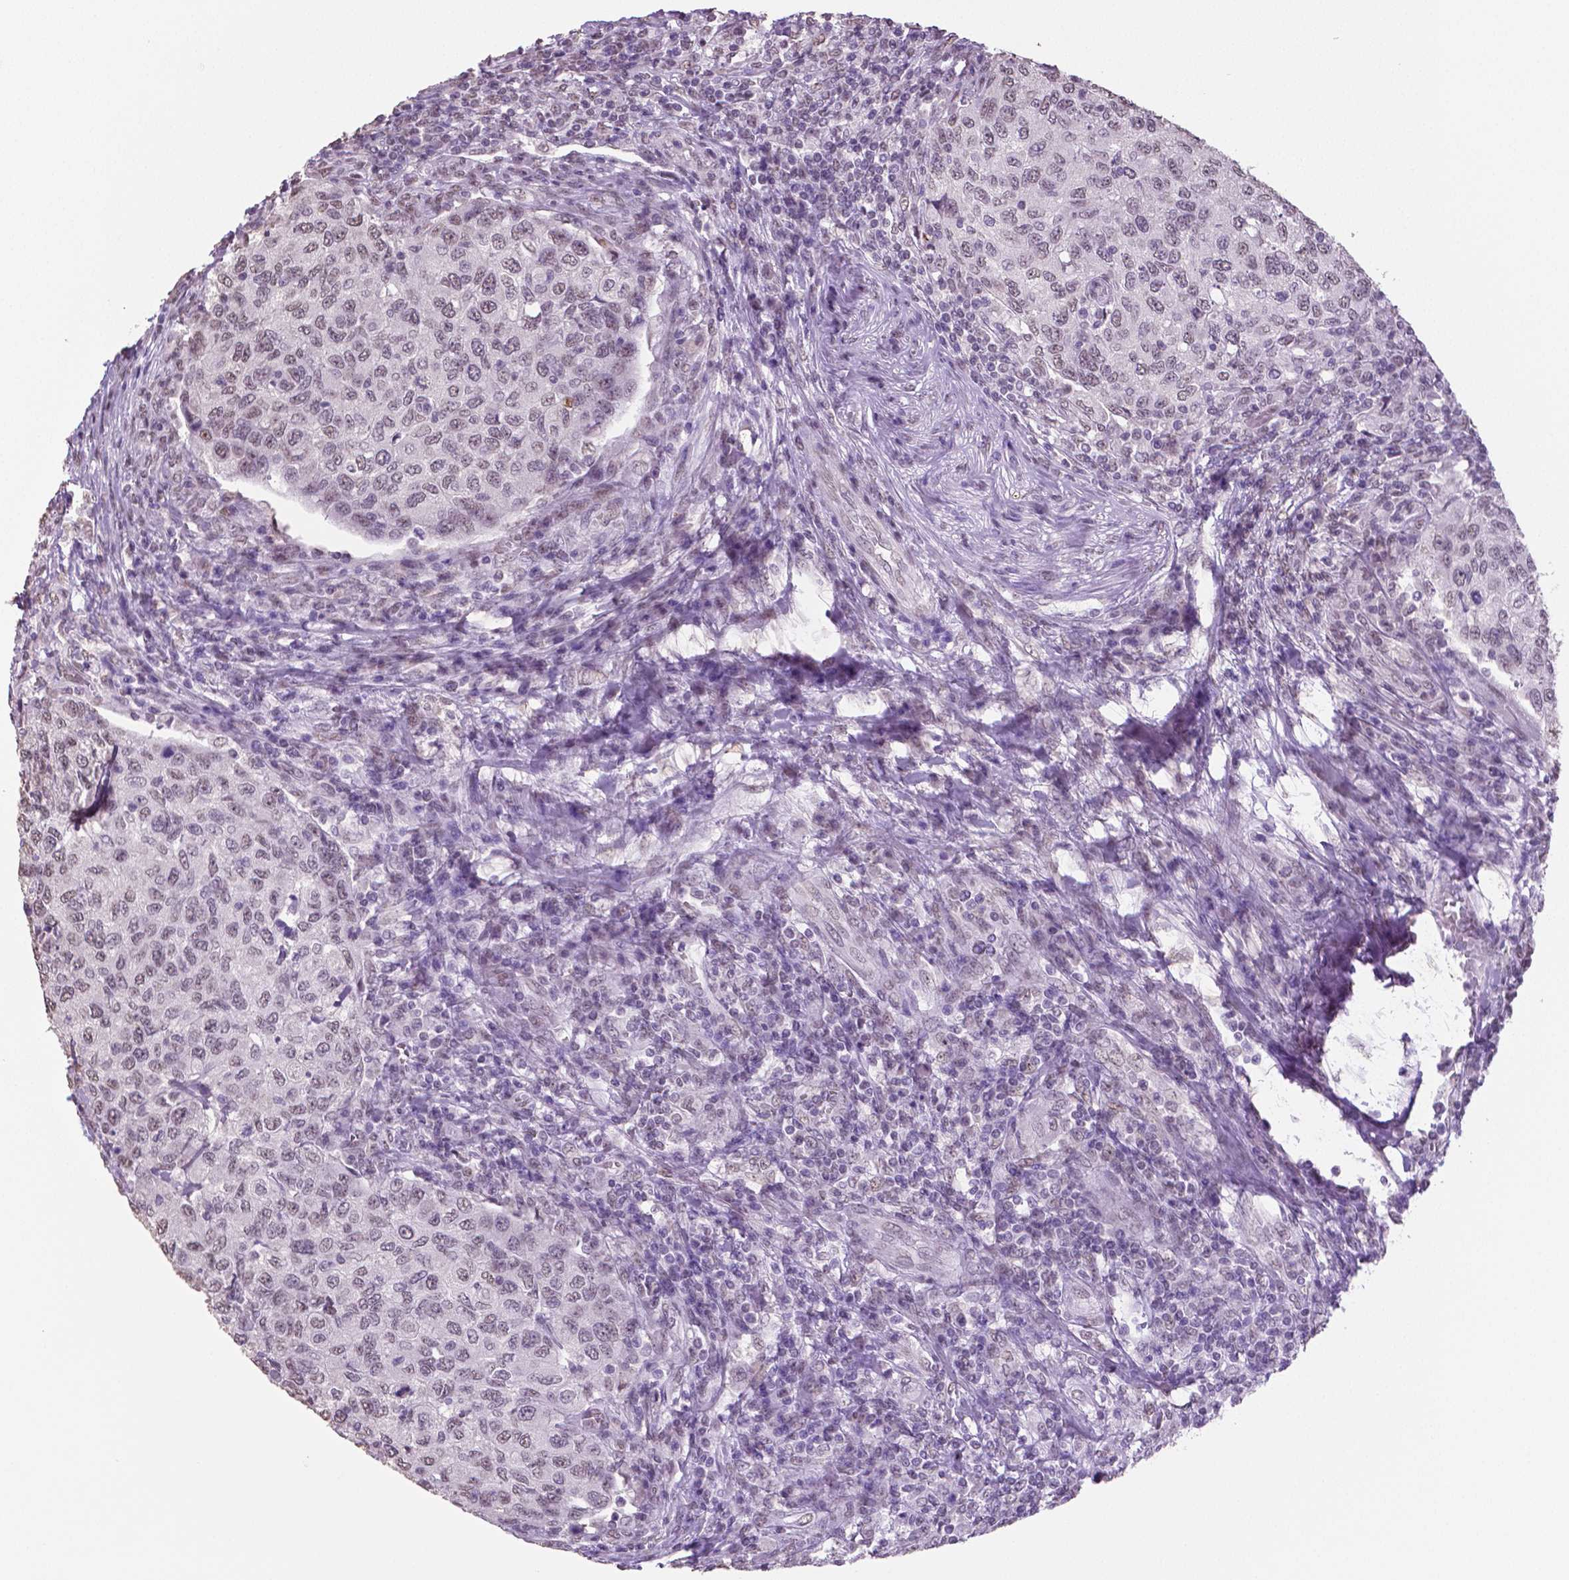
{"staining": {"intensity": "weak", "quantity": "<25%", "location": "nuclear"}, "tissue": "urothelial cancer", "cell_type": "Tumor cells", "image_type": "cancer", "snomed": [{"axis": "morphology", "description": "Urothelial carcinoma, High grade"}, {"axis": "topography", "description": "Urinary bladder"}], "caption": "Urothelial cancer was stained to show a protein in brown. There is no significant positivity in tumor cells.", "gene": "IGF2BP1", "patient": {"sex": "female", "age": 78}}